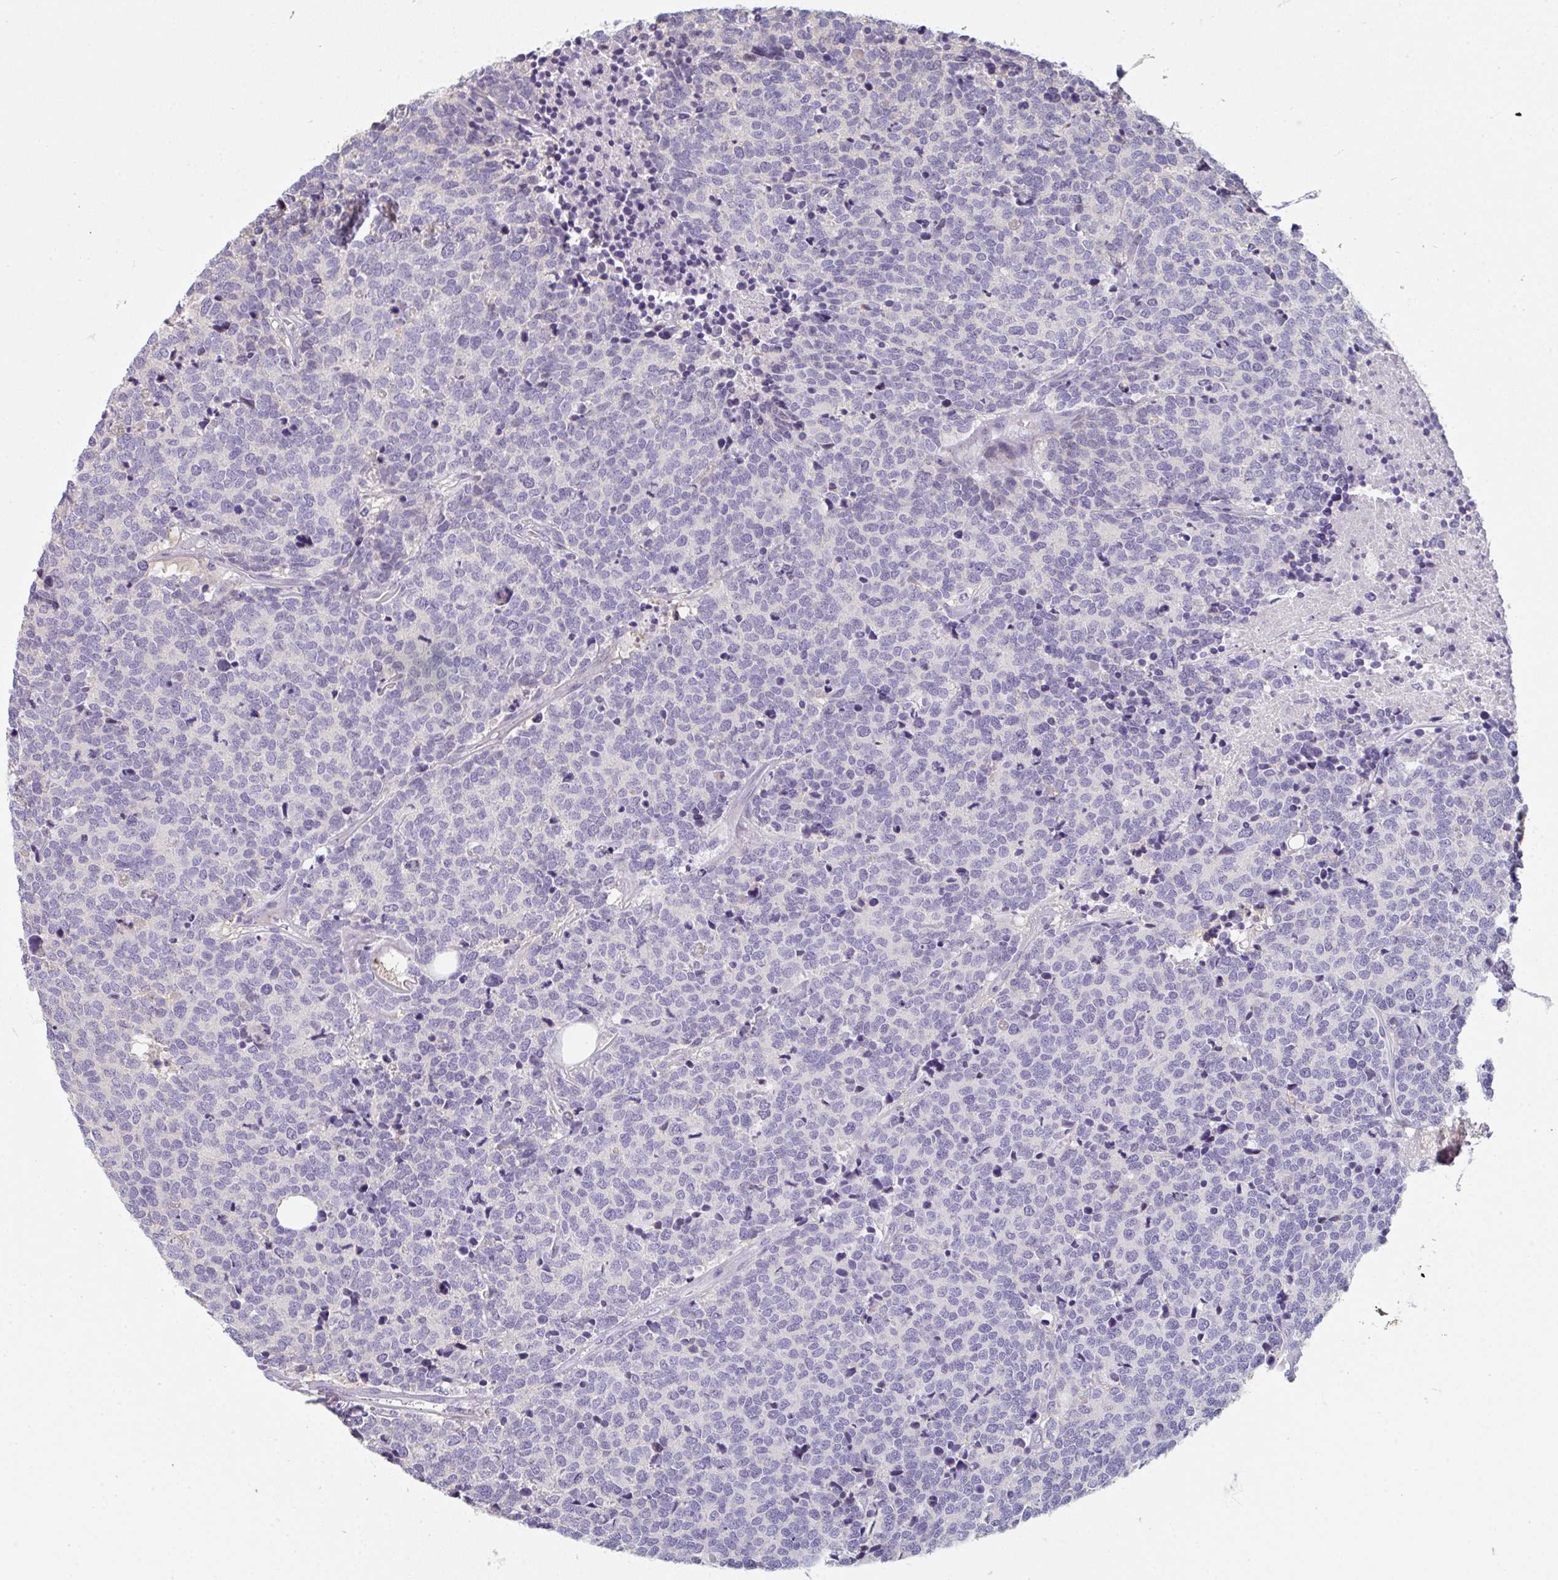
{"staining": {"intensity": "negative", "quantity": "none", "location": "none"}, "tissue": "carcinoid", "cell_type": "Tumor cells", "image_type": "cancer", "snomed": [{"axis": "morphology", "description": "Carcinoid, malignant, NOS"}, {"axis": "topography", "description": "Skin"}], "caption": "IHC micrograph of human malignant carcinoid stained for a protein (brown), which shows no positivity in tumor cells.", "gene": "CACNA1S", "patient": {"sex": "female", "age": 79}}